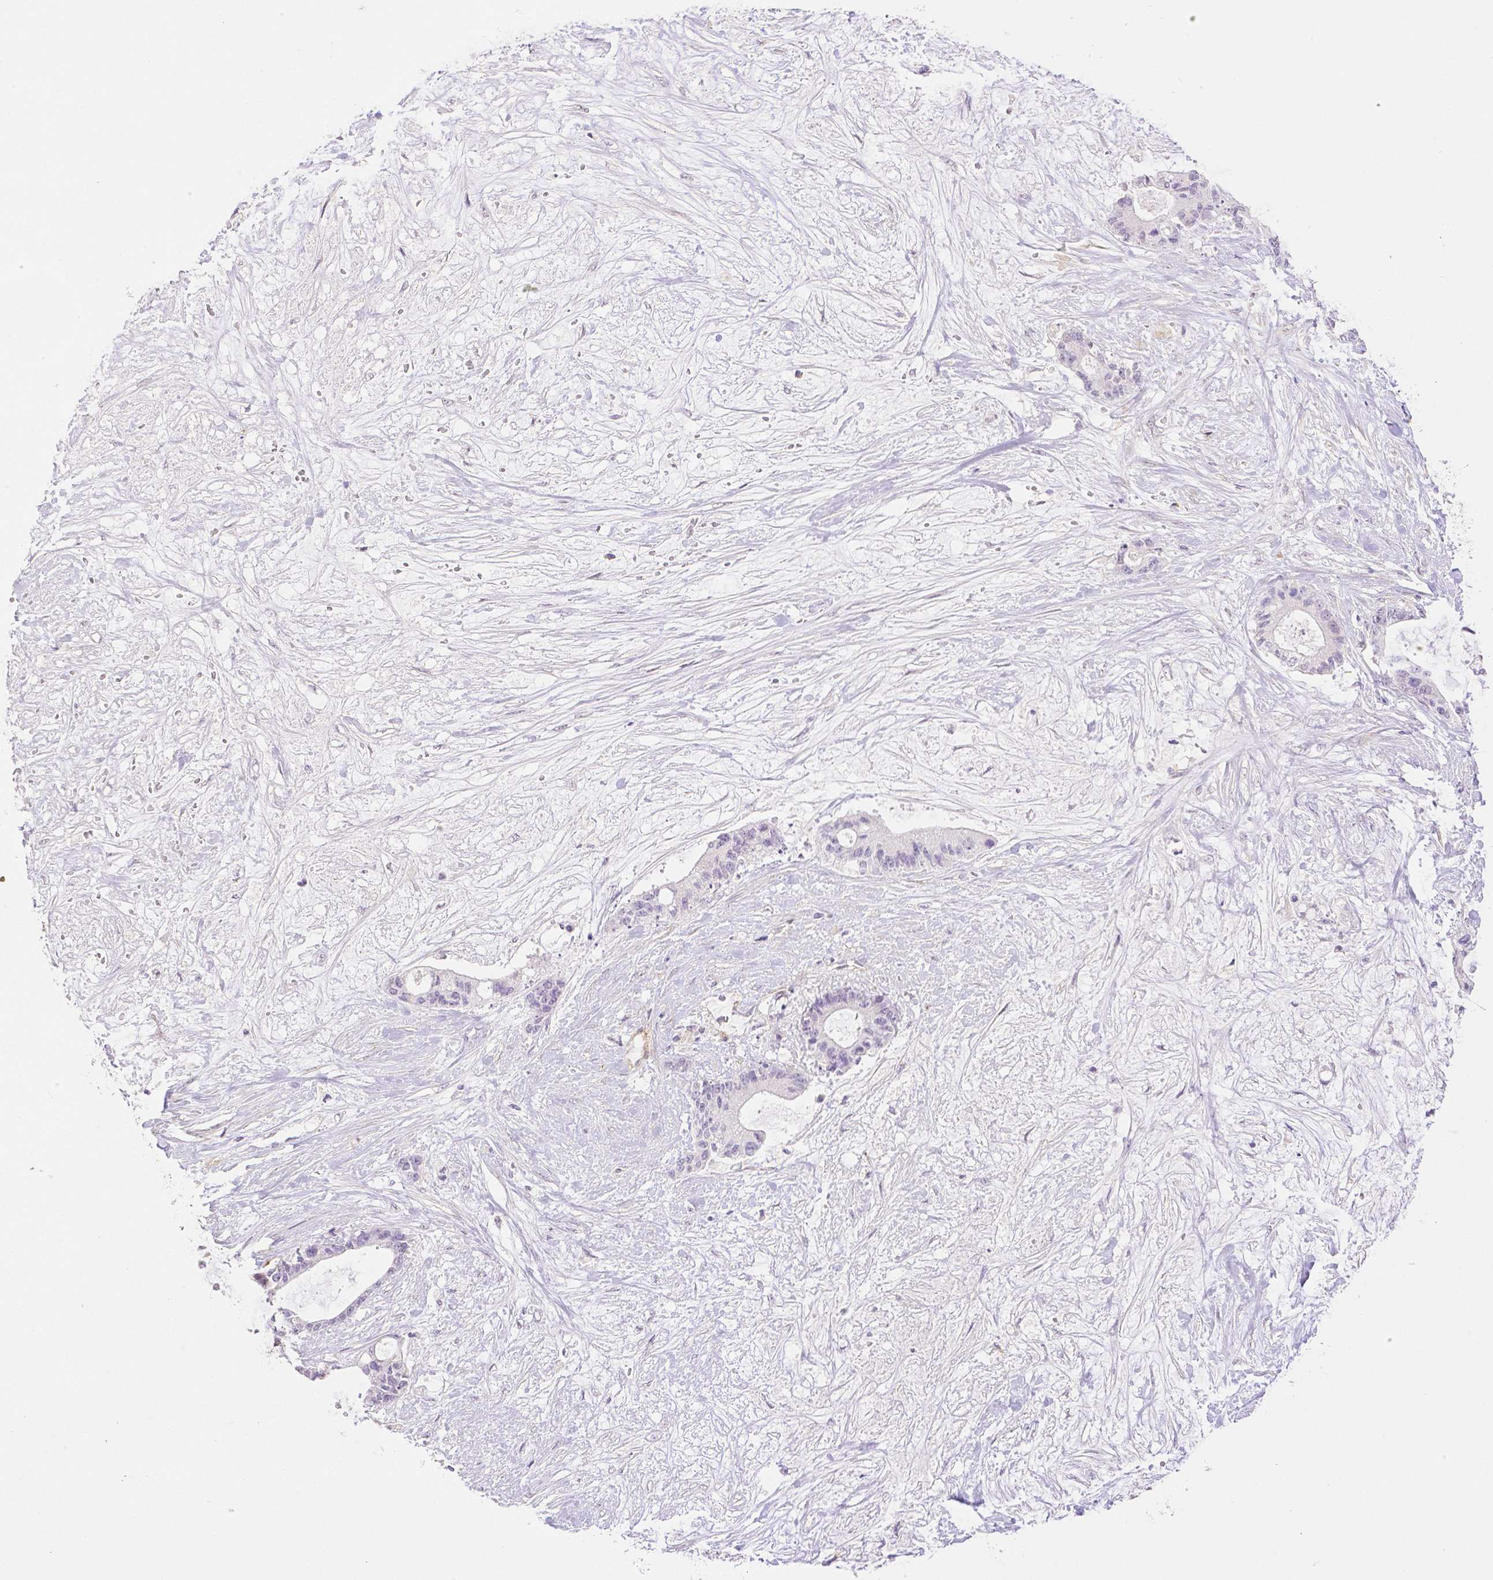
{"staining": {"intensity": "negative", "quantity": "none", "location": "none"}, "tissue": "liver cancer", "cell_type": "Tumor cells", "image_type": "cancer", "snomed": [{"axis": "morphology", "description": "Normal tissue, NOS"}, {"axis": "morphology", "description": "Cholangiocarcinoma"}, {"axis": "topography", "description": "Liver"}, {"axis": "topography", "description": "Peripheral nerve tissue"}], "caption": "Human liver cancer (cholangiocarcinoma) stained for a protein using immunohistochemistry exhibits no staining in tumor cells.", "gene": "THY1", "patient": {"sex": "female", "age": 73}}